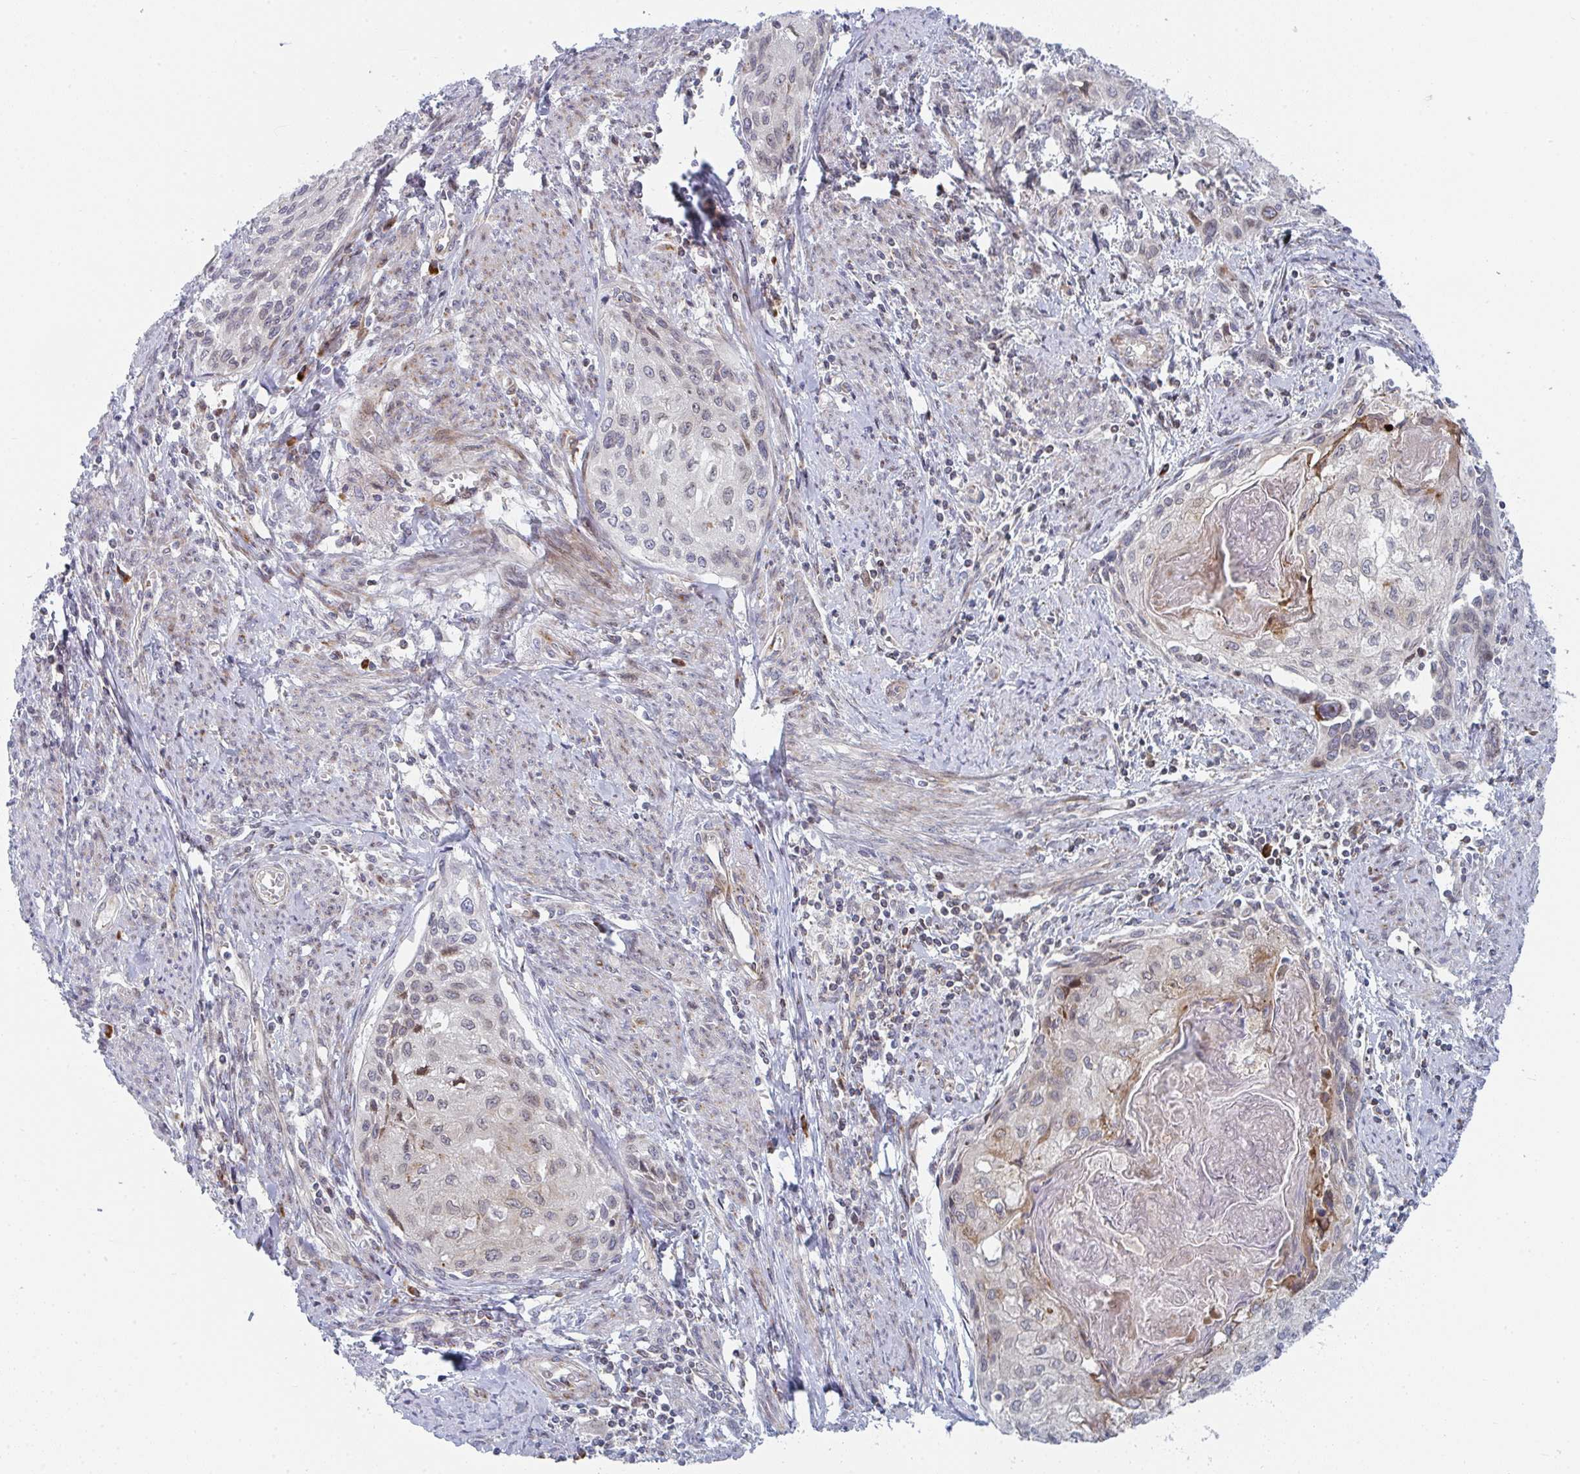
{"staining": {"intensity": "negative", "quantity": "none", "location": "none"}, "tissue": "cervical cancer", "cell_type": "Tumor cells", "image_type": "cancer", "snomed": [{"axis": "morphology", "description": "Squamous cell carcinoma, NOS"}, {"axis": "topography", "description": "Cervix"}], "caption": "The IHC micrograph has no significant staining in tumor cells of cervical cancer (squamous cell carcinoma) tissue.", "gene": "PRKCH", "patient": {"sex": "female", "age": 67}}